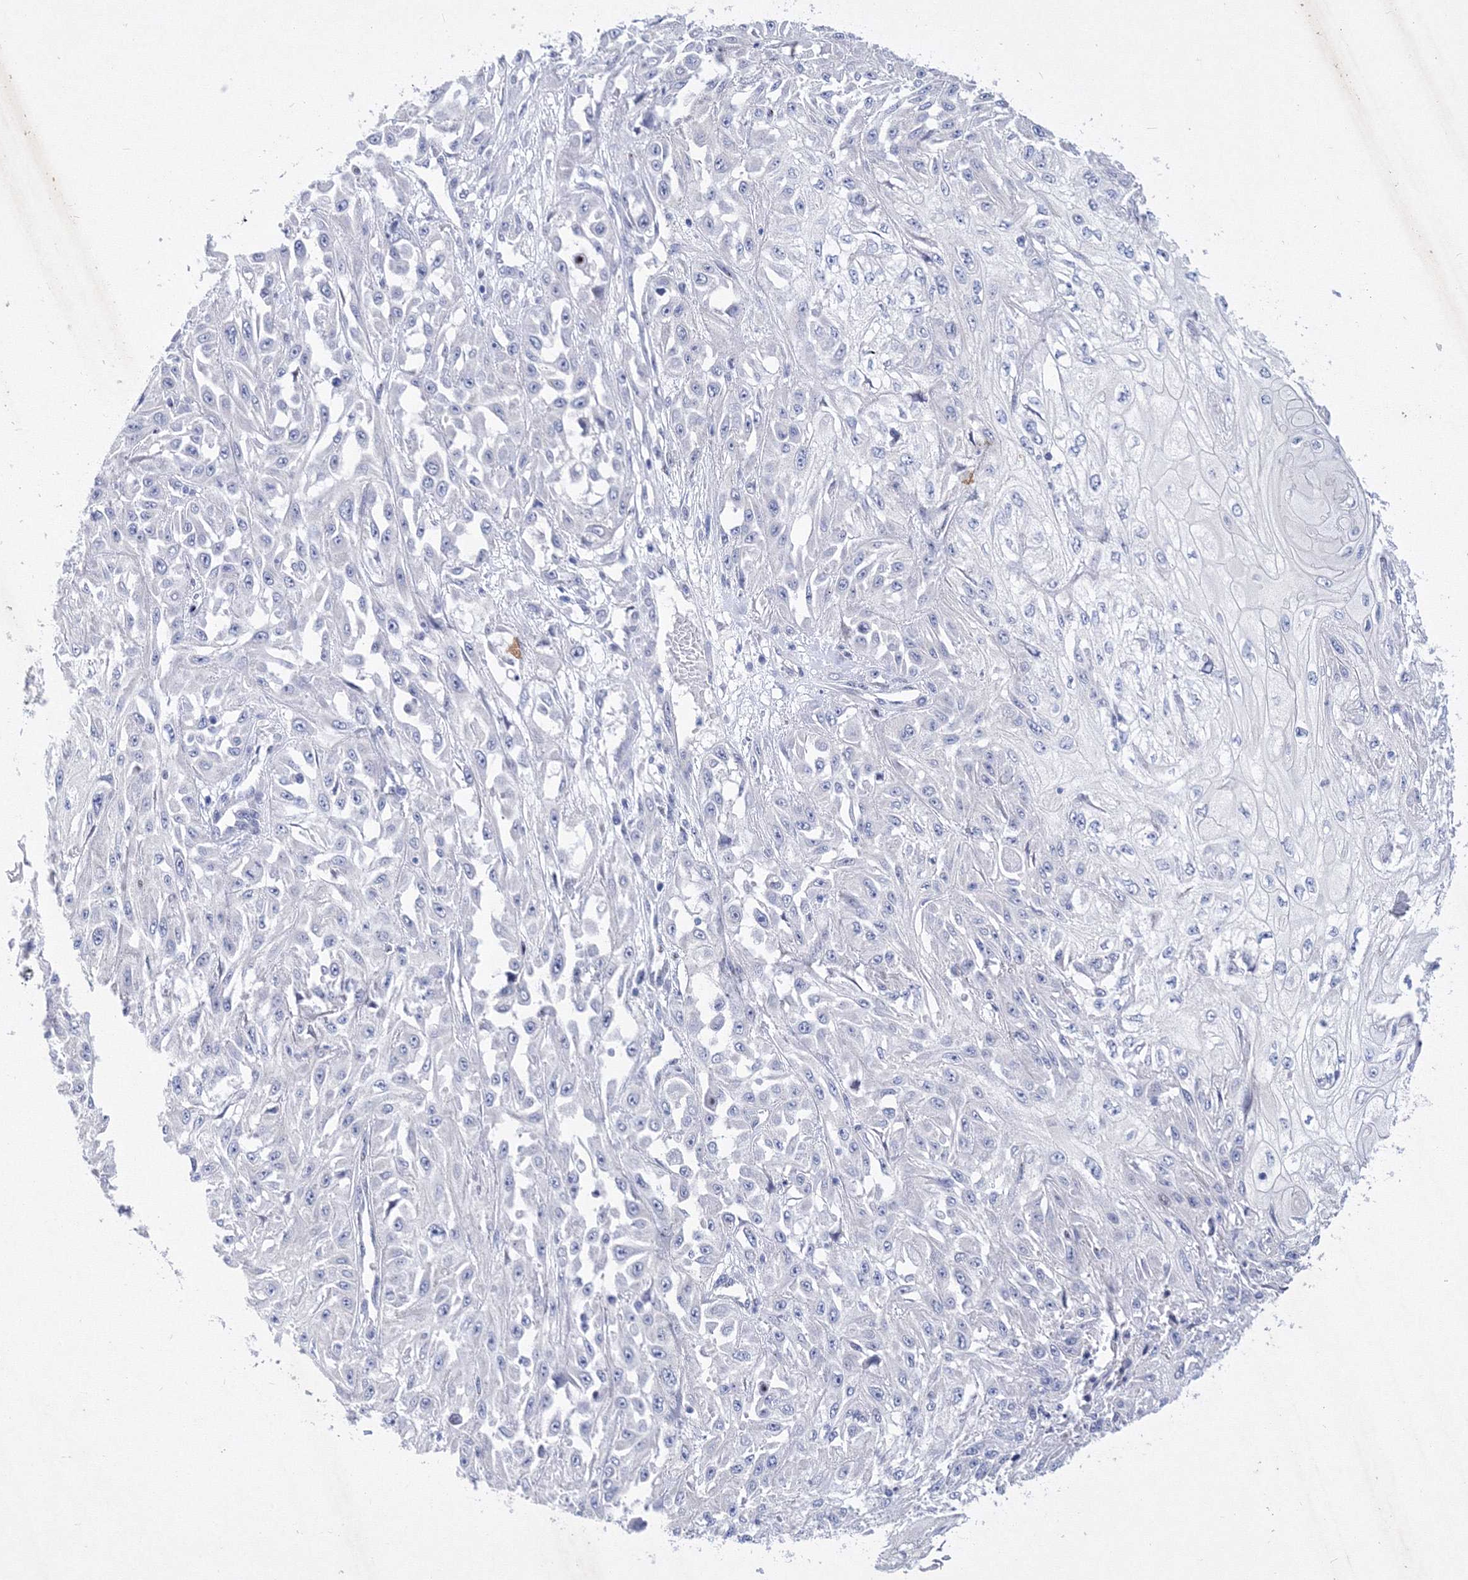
{"staining": {"intensity": "negative", "quantity": "none", "location": "none"}, "tissue": "skin cancer", "cell_type": "Tumor cells", "image_type": "cancer", "snomed": [{"axis": "morphology", "description": "Squamous cell carcinoma, NOS"}, {"axis": "morphology", "description": "Squamous cell carcinoma, metastatic, NOS"}, {"axis": "topography", "description": "Skin"}, {"axis": "topography", "description": "Lymph node"}], "caption": "Photomicrograph shows no significant protein expression in tumor cells of skin cancer.", "gene": "GPN1", "patient": {"sex": "male", "age": 75}}